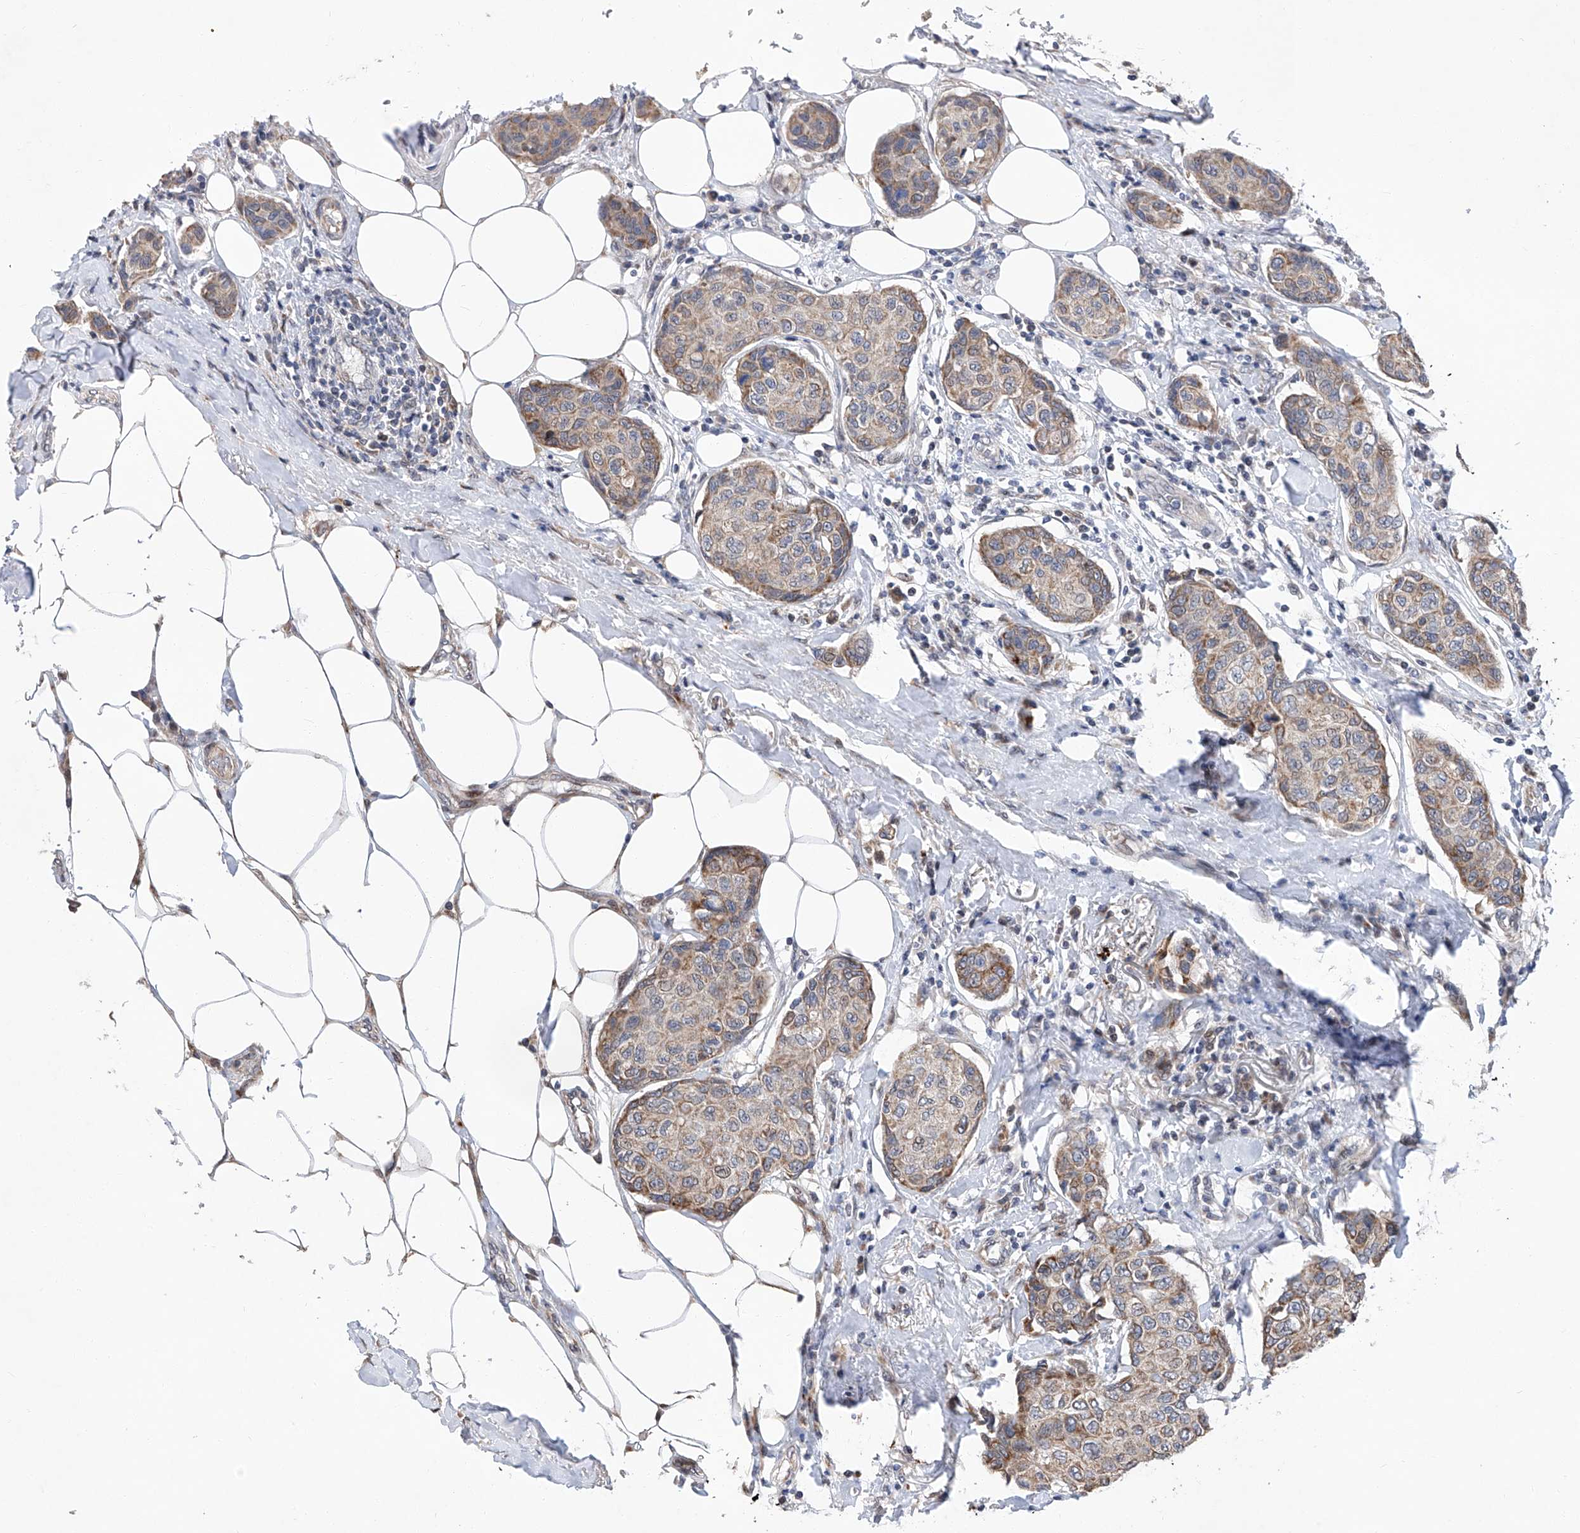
{"staining": {"intensity": "moderate", "quantity": "<25%", "location": "cytoplasmic/membranous"}, "tissue": "breast cancer", "cell_type": "Tumor cells", "image_type": "cancer", "snomed": [{"axis": "morphology", "description": "Duct carcinoma"}, {"axis": "topography", "description": "Breast"}], "caption": "IHC of breast invasive ductal carcinoma demonstrates low levels of moderate cytoplasmic/membranous expression in approximately <25% of tumor cells. (DAB IHC with brightfield microscopy, high magnification).", "gene": "FARP2", "patient": {"sex": "female", "age": 80}}